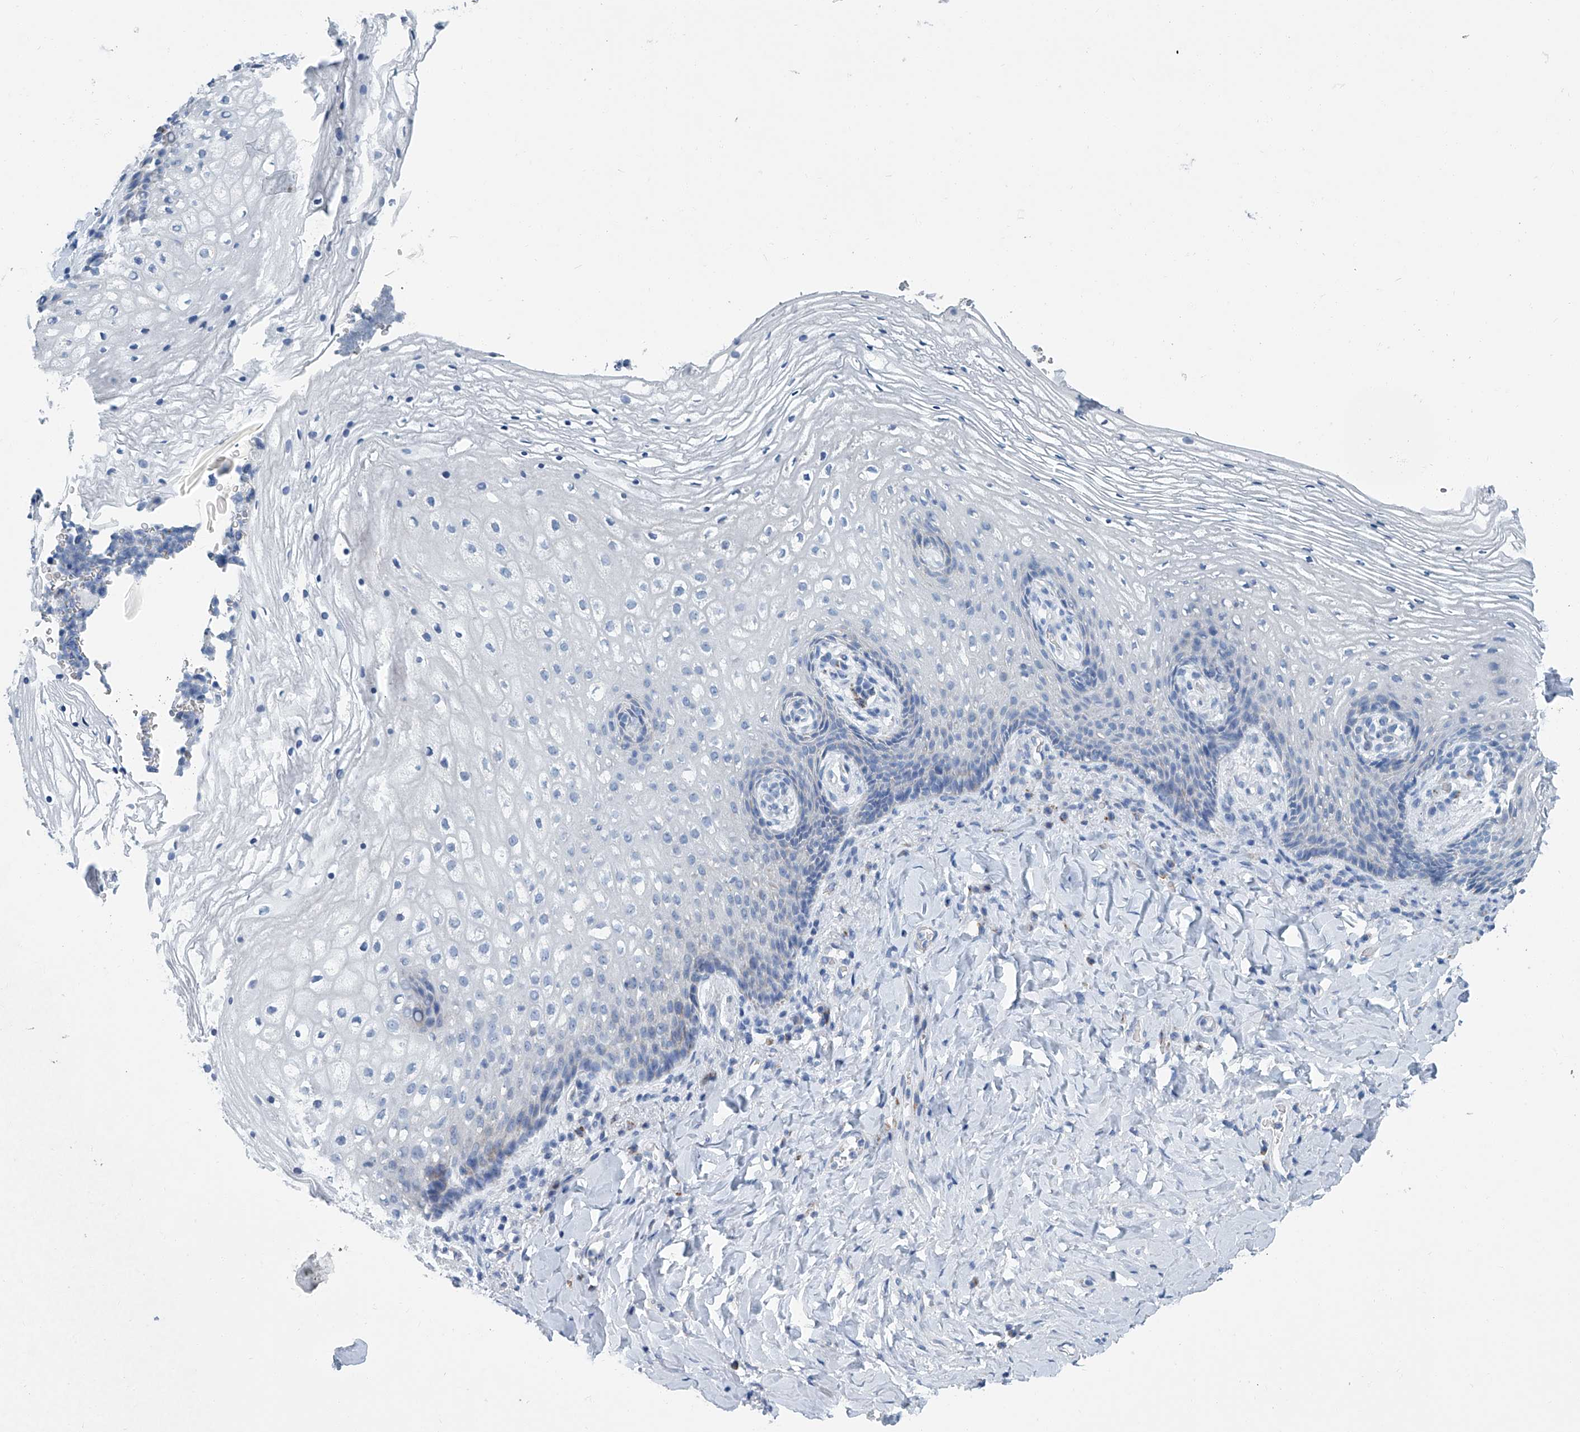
{"staining": {"intensity": "negative", "quantity": "none", "location": "none"}, "tissue": "vagina", "cell_type": "Squamous epithelial cells", "image_type": "normal", "snomed": [{"axis": "morphology", "description": "Normal tissue, NOS"}, {"axis": "topography", "description": "Vagina"}], "caption": "A micrograph of vagina stained for a protein shows no brown staining in squamous epithelial cells.", "gene": "MT", "patient": {"sex": "female", "age": 60}}